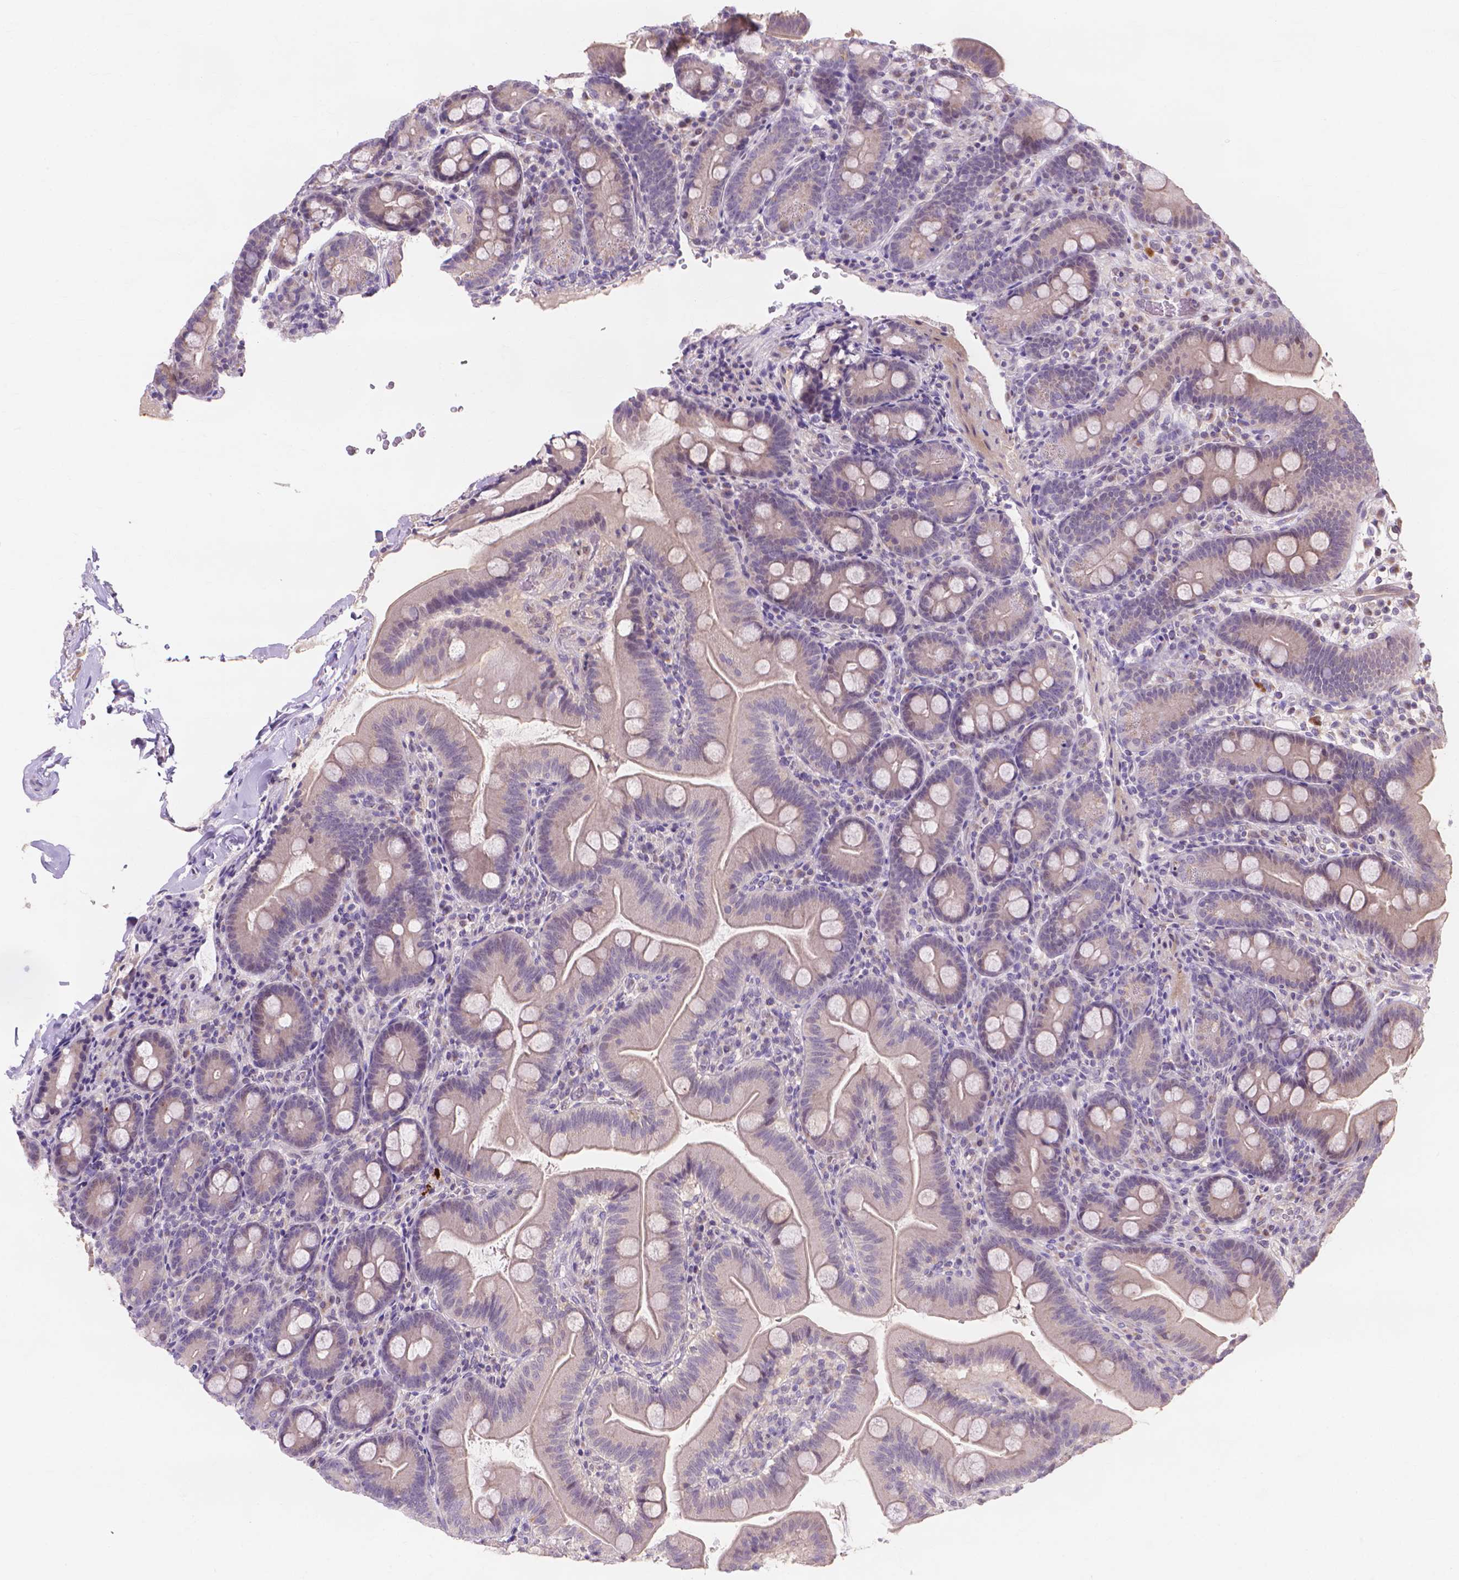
{"staining": {"intensity": "weak", "quantity": "<25%", "location": "cytoplasmic/membranous"}, "tissue": "duodenum", "cell_type": "Glandular cells", "image_type": "normal", "snomed": [{"axis": "morphology", "description": "Normal tissue, NOS"}, {"axis": "topography", "description": "Duodenum"}], "caption": "The immunohistochemistry (IHC) micrograph has no significant expression in glandular cells of duodenum.", "gene": "PRDM13", "patient": {"sex": "male", "age": 59}}